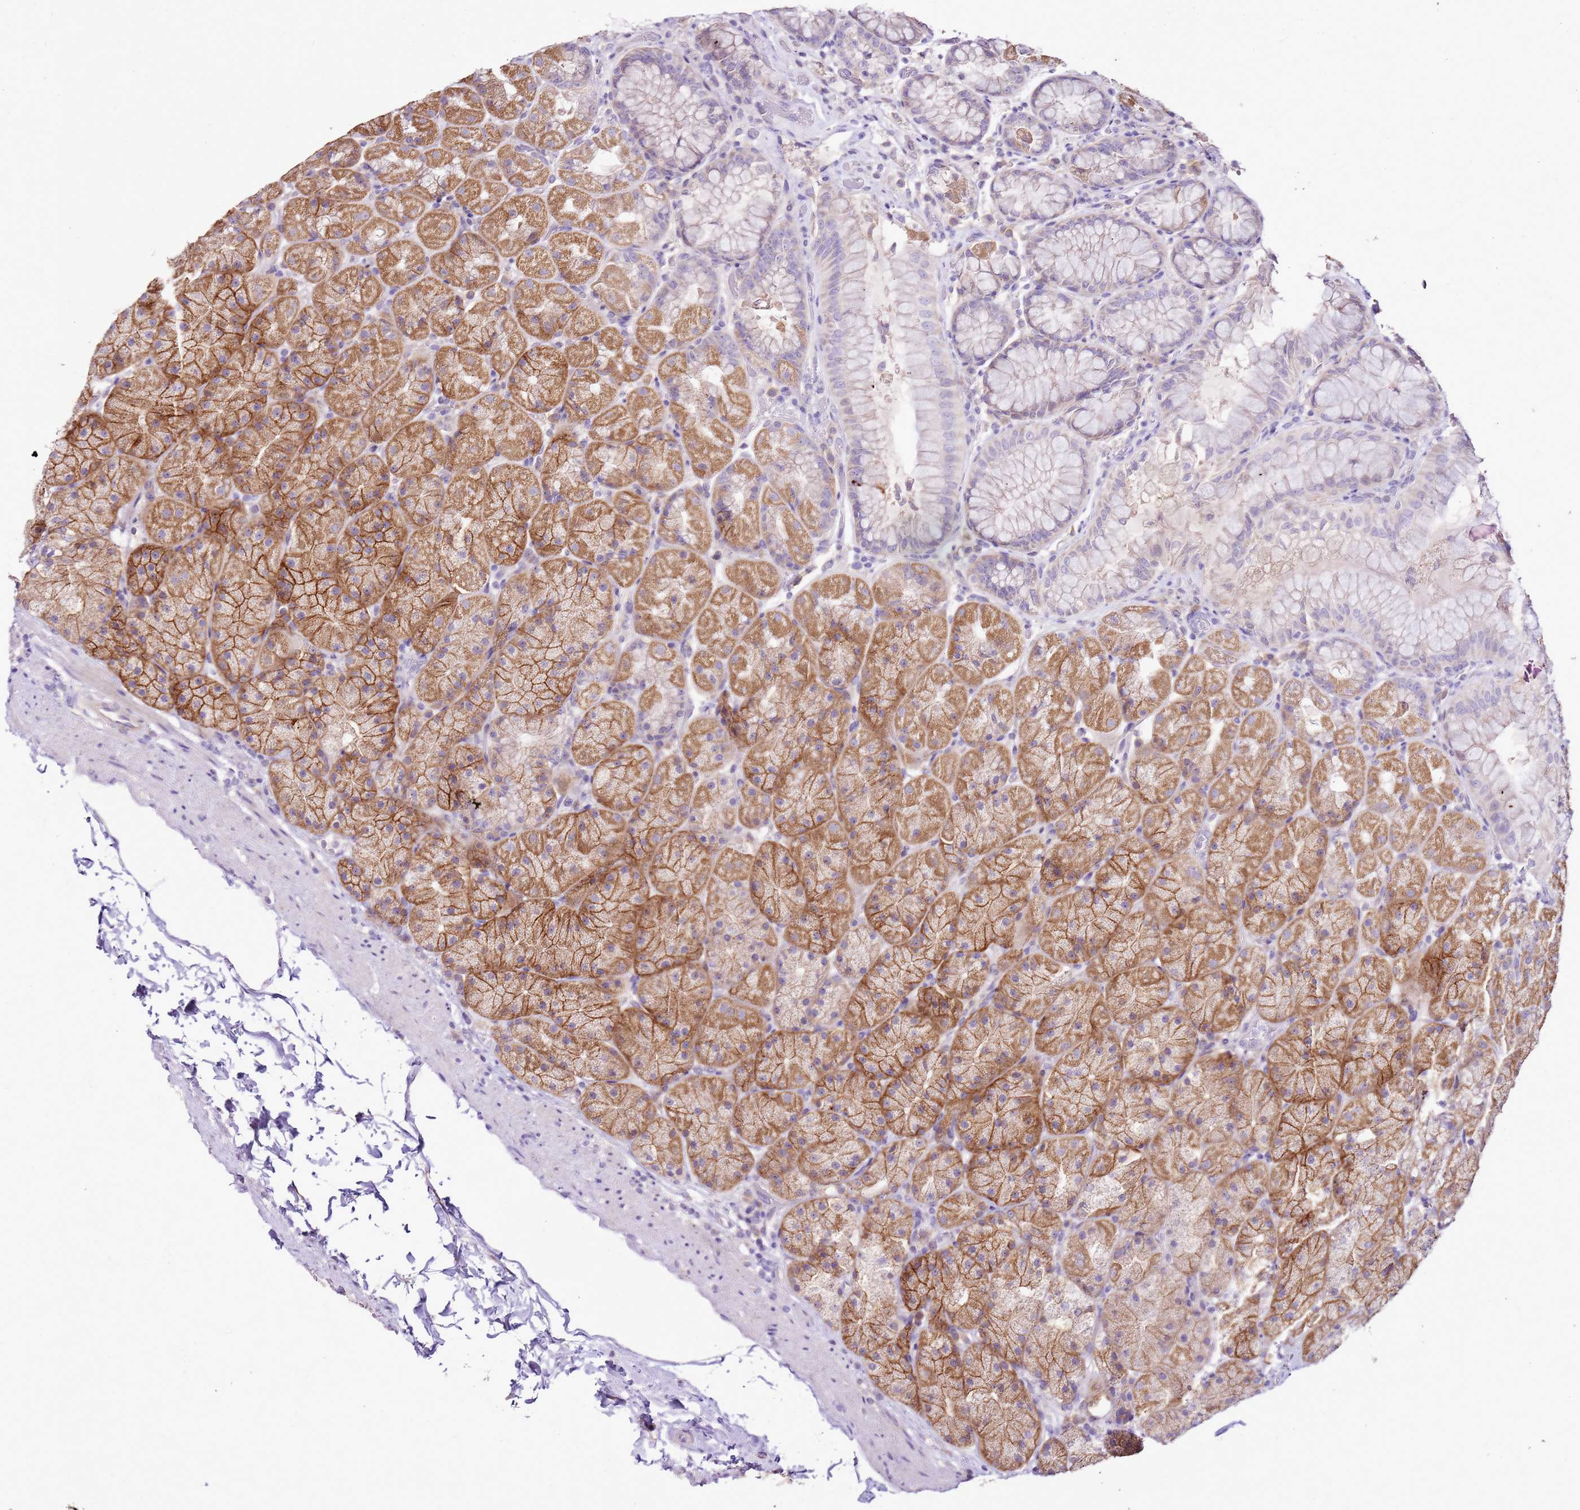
{"staining": {"intensity": "moderate", "quantity": "25%-75%", "location": "cytoplasmic/membranous"}, "tissue": "stomach", "cell_type": "Glandular cells", "image_type": "normal", "snomed": [{"axis": "morphology", "description": "Normal tissue, NOS"}, {"axis": "topography", "description": "Stomach, upper"}, {"axis": "topography", "description": "Stomach, lower"}], "caption": "Glandular cells show medium levels of moderate cytoplasmic/membranous staining in about 25%-75% of cells in benign human stomach. (Stains: DAB in brown, nuclei in blue, Microscopy: brightfield microscopy at high magnification).", "gene": "SLC38A5", "patient": {"sex": "male", "age": 67}}